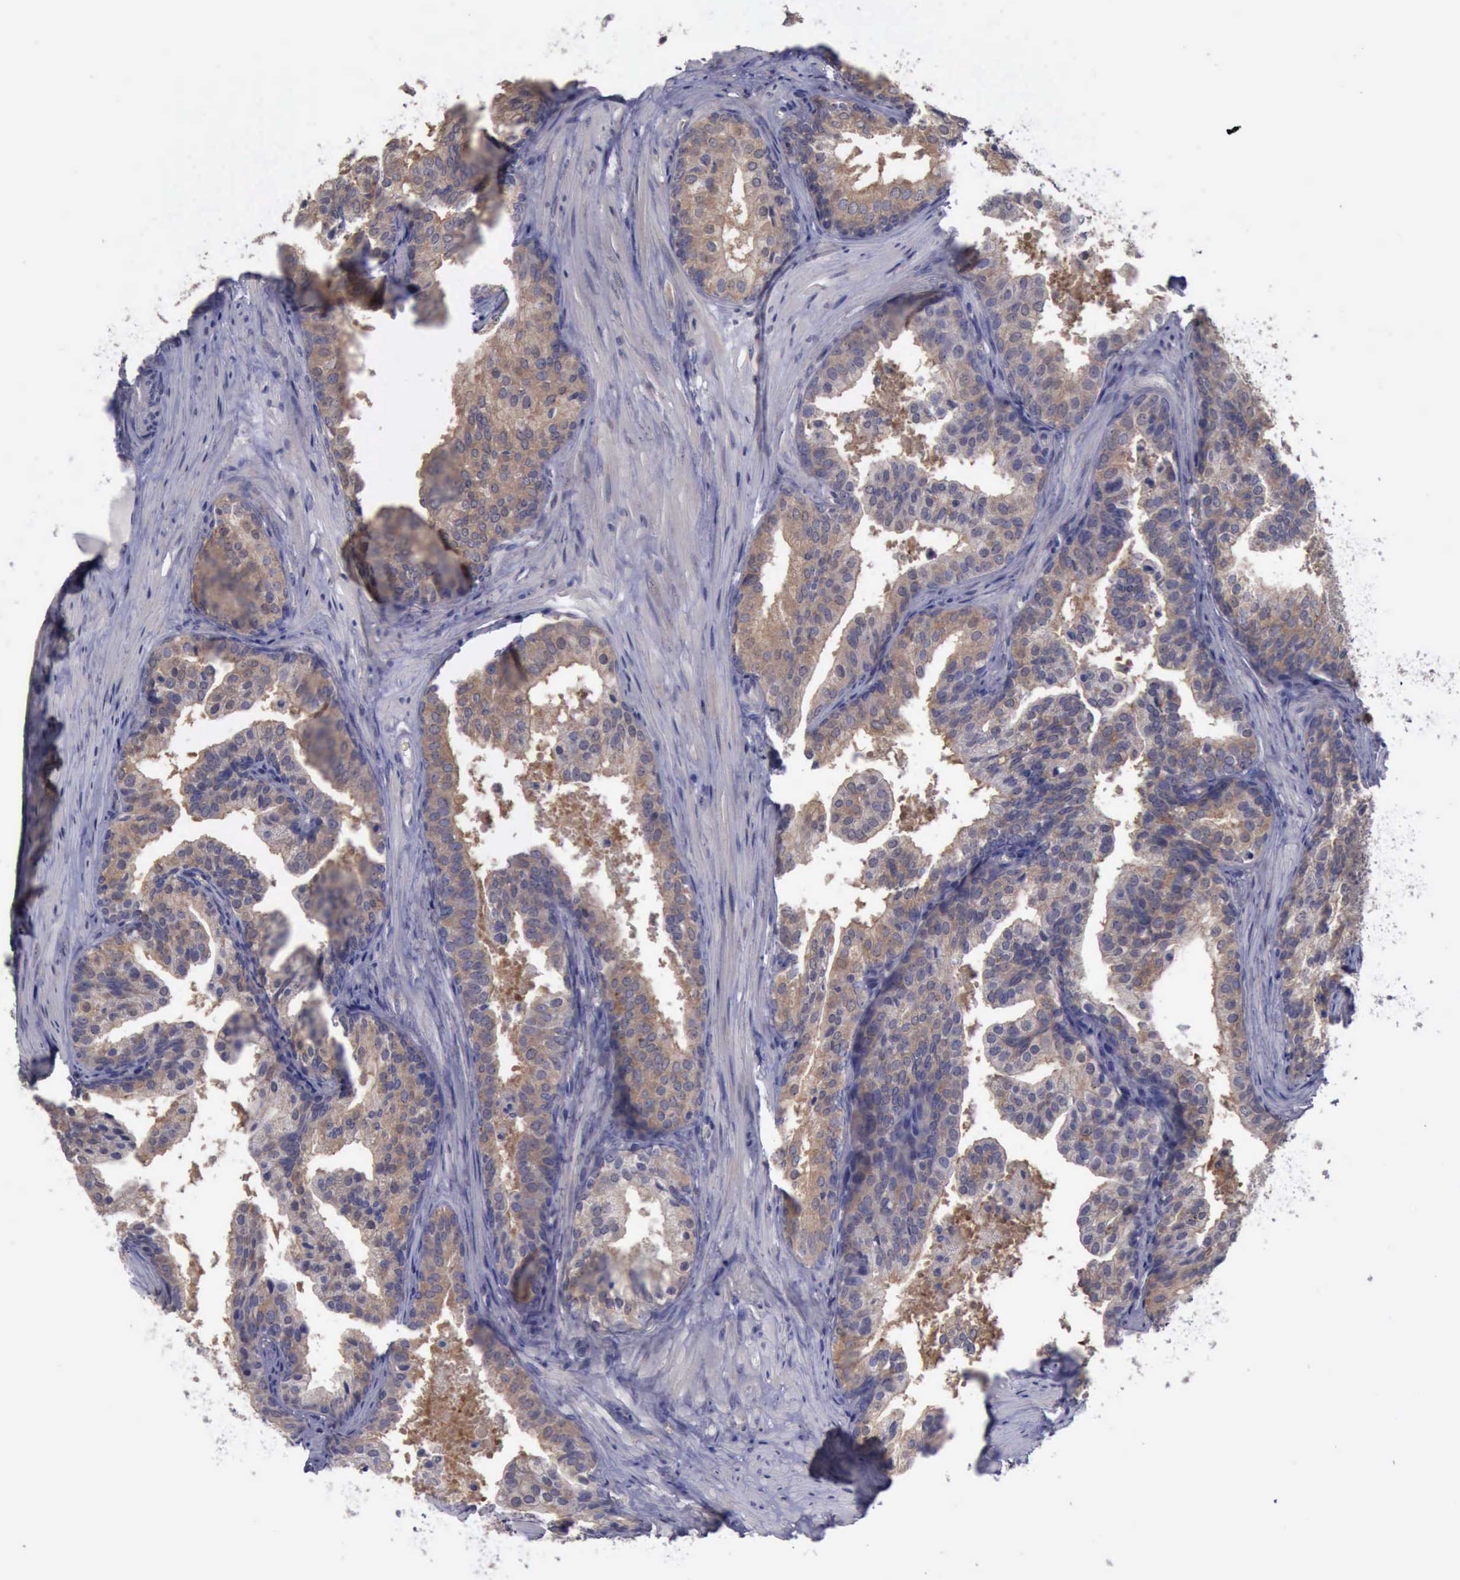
{"staining": {"intensity": "weak", "quantity": ">75%", "location": "cytoplasmic/membranous"}, "tissue": "prostate cancer", "cell_type": "Tumor cells", "image_type": "cancer", "snomed": [{"axis": "morphology", "description": "Adenocarcinoma, Low grade"}, {"axis": "topography", "description": "Prostate"}], "caption": "This photomicrograph reveals immunohistochemistry staining of prostate adenocarcinoma (low-grade), with low weak cytoplasmic/membranous staining in approximately >75% of tumor cells.", "gene": "PHKA1", "patient": {"sex": "male", "age": 69}}